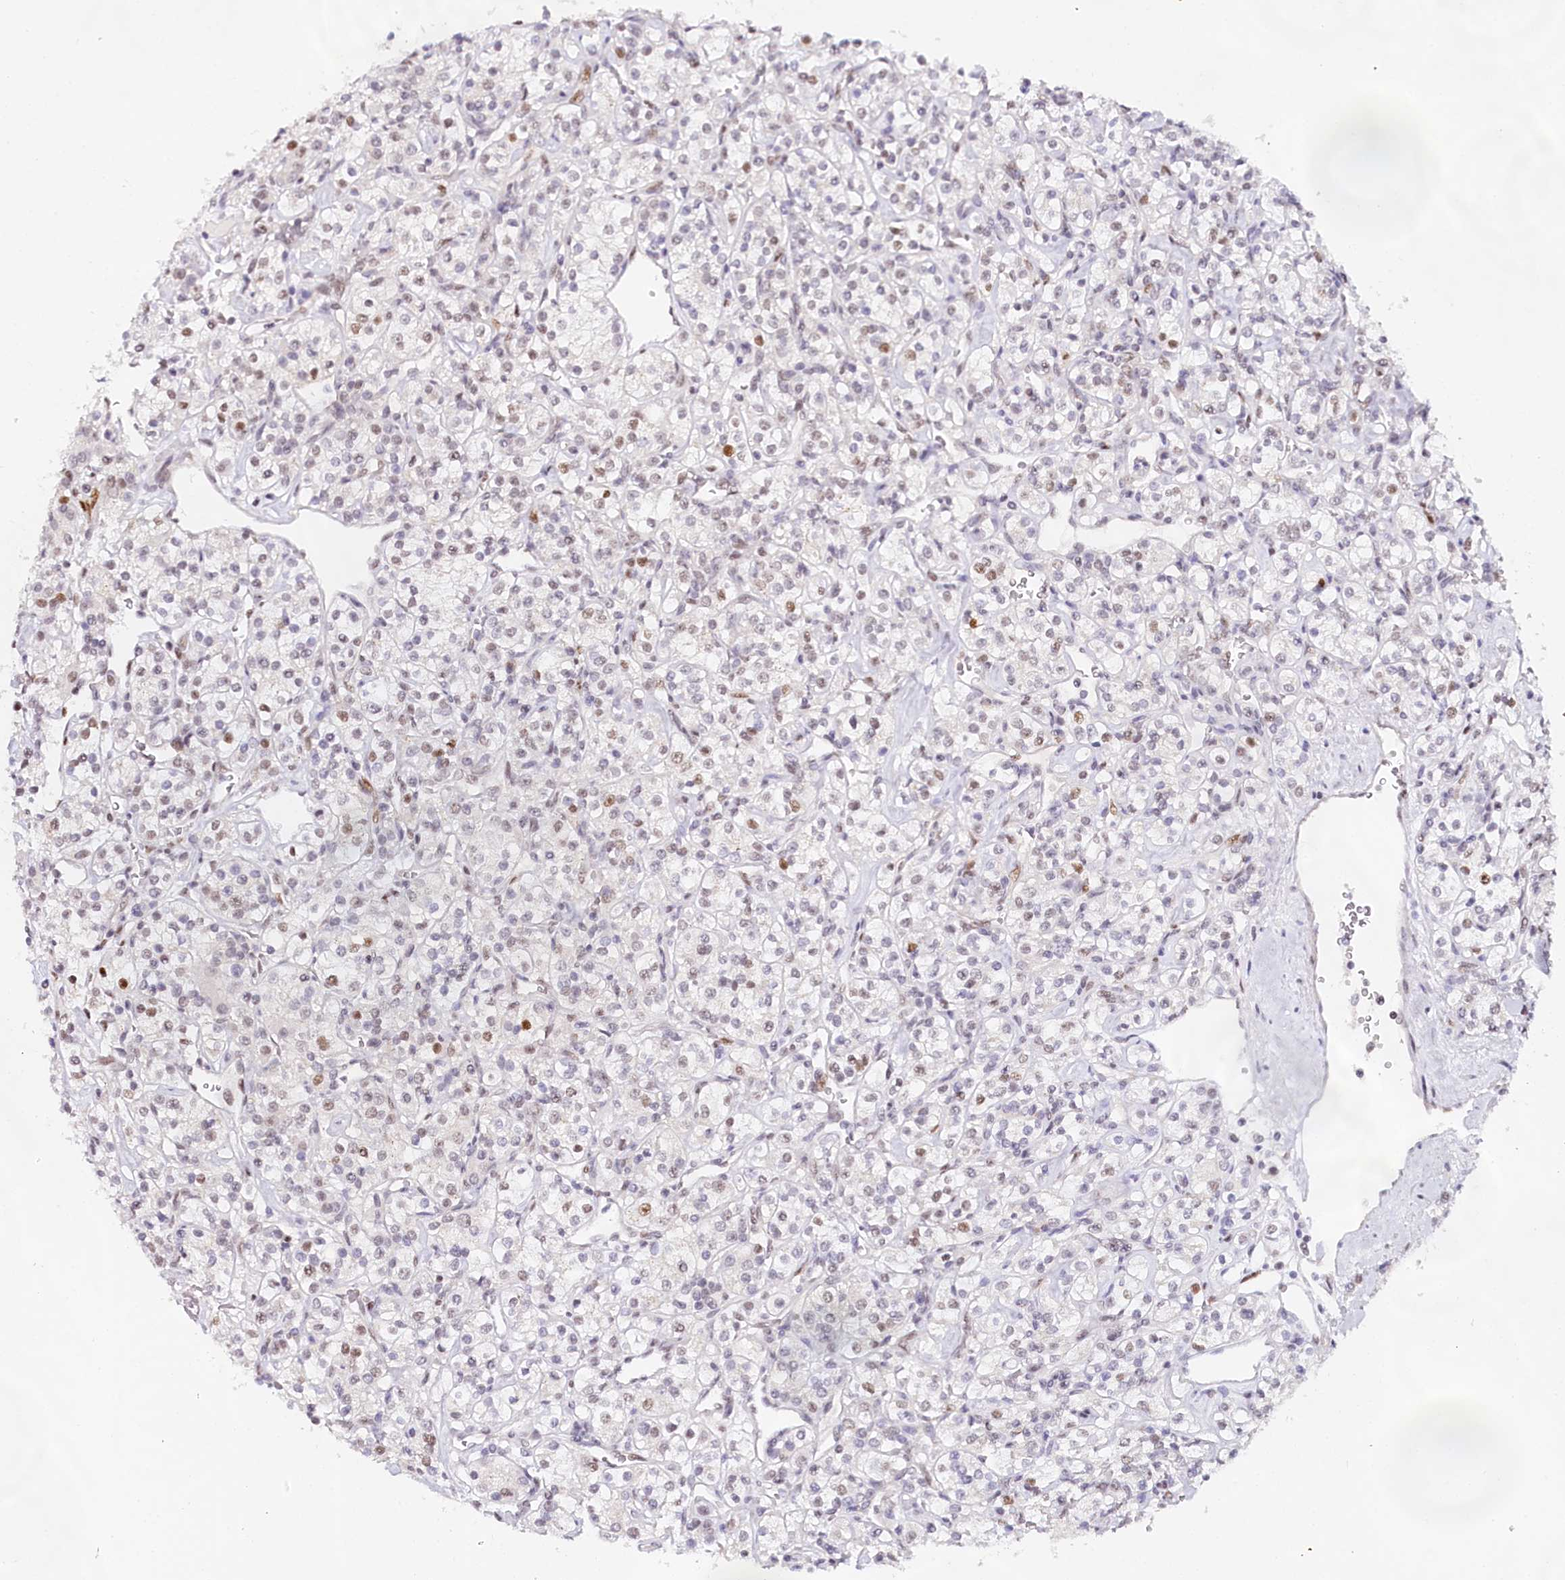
{"staining": {"intensity": "weak", "quantity": "25%-75%", "location": "nuclear"}, "tissue": "renal cancer", "cell_type": "Tumor cells", "image_type": "cancer", "snomed": [{"axis": "morphology", "description": "Adenocarcinoma, NOS"}, {"axis": "topography", "description": "Kidney"}], "caption": "Immunohistochemistry (DAB) staining of renal adenocarcinoma demonstrates weak nuclear protein expression in approximately 25%-75% of tumor cells.", "gene": "TP53", "patient": {"sex": "male", "age": 77}}